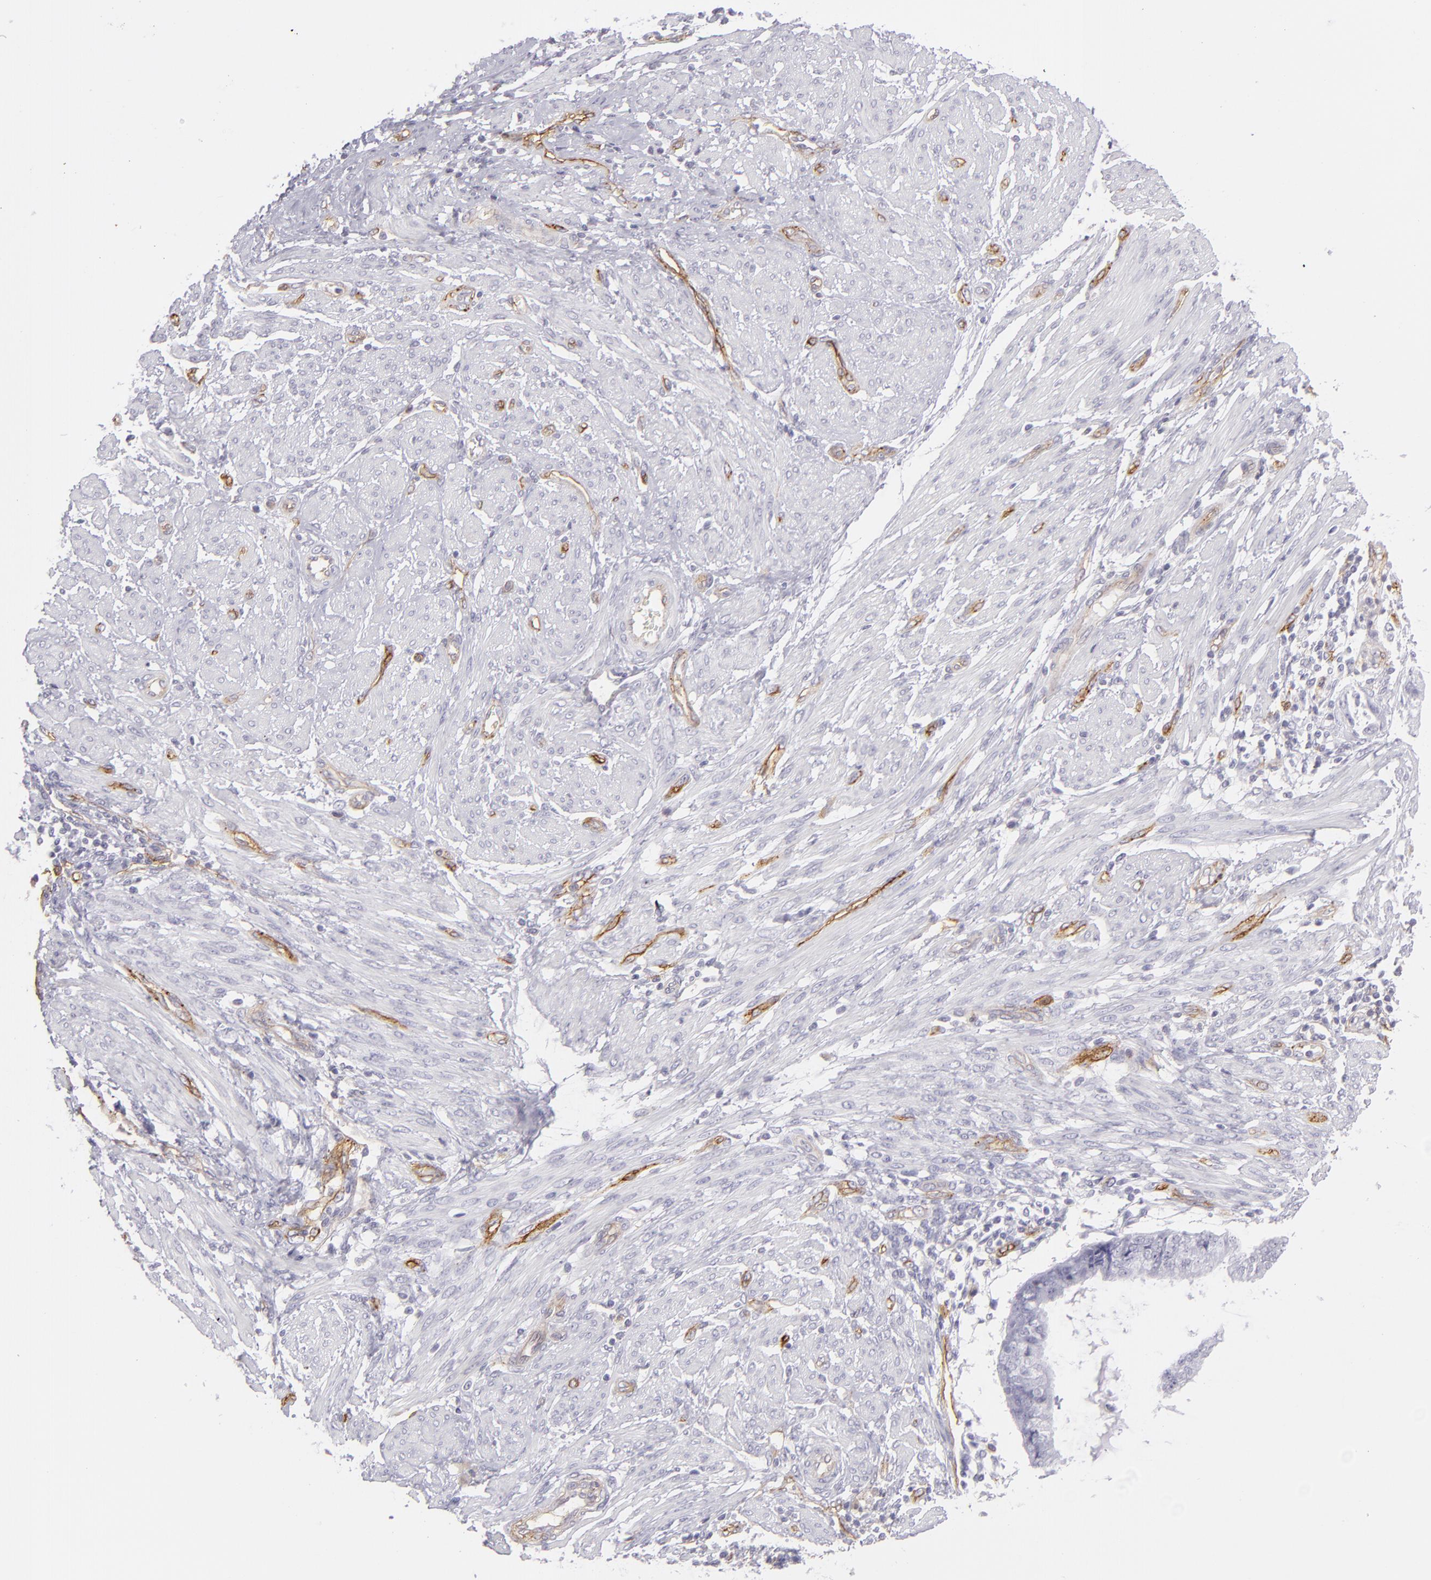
{"staining": {"intensity": "negative", "quantity": "none", "location": "none"}, "tissue": "endometrial cancer", "cell_type": "Tumor cells", "image_type": "cancer", "snomed": [{"axis": "morphology", "description": "Adenocarcinoma, NOS"}, {"axis": "topography", "description": "Endometrium"}], "caption": "Photomicrograph shows no protein staining in tumor cells of adenocarcinoma (endometrial) tissue. (IHC, brightfield microscopy, high magnification).", "gene": "THBD", "patient": {"sex": "female", "age": 63}}